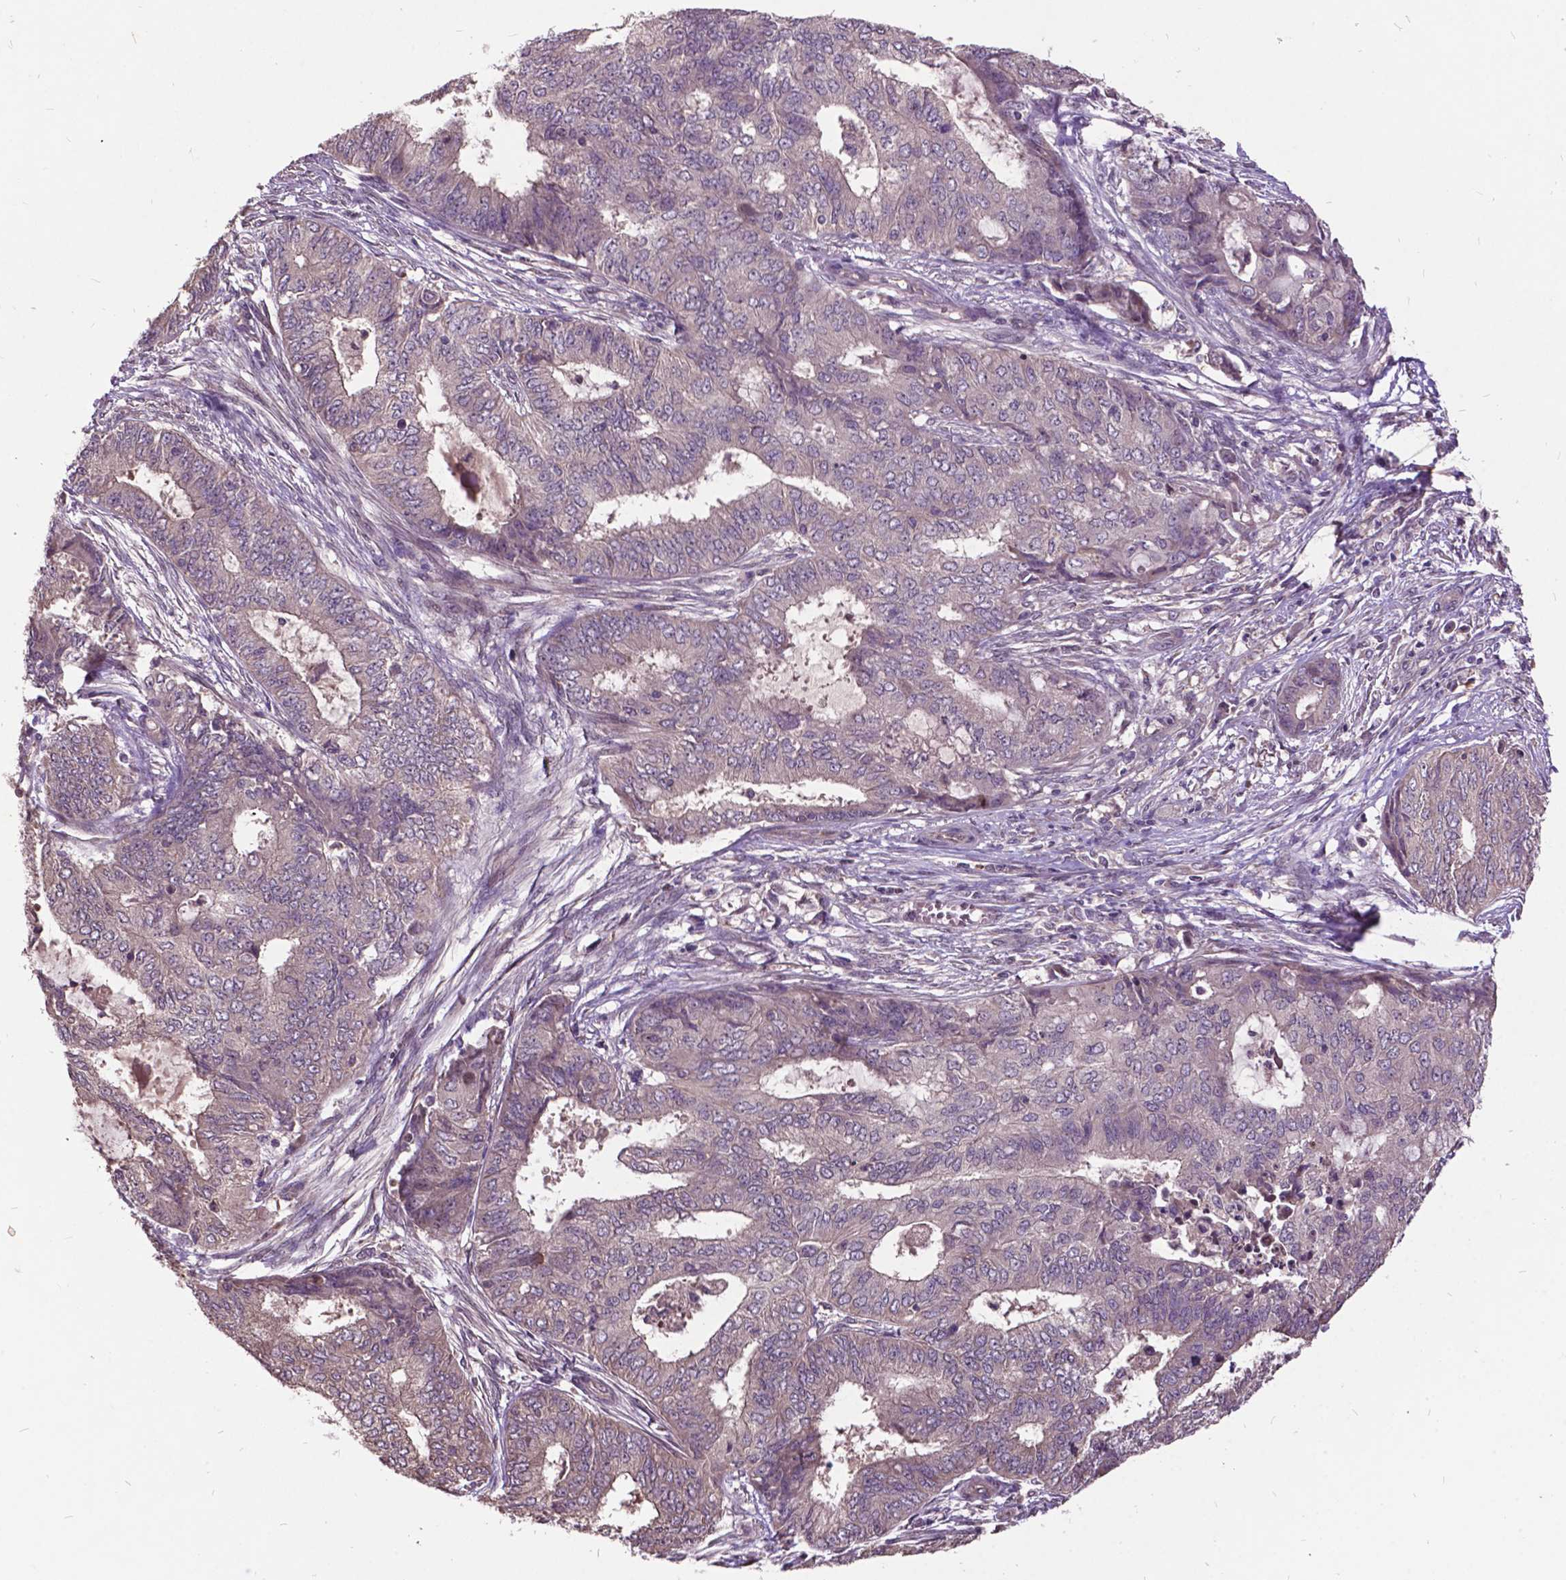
{"staining": {"intensity": "negative", "quantity": "none", "location": "none"}, "tissue": "endometrial cancer", "cell_type": "Tumor cells", "image_type": "cancer", "snomed": [{"axis": "morphology", "description": "Adenocarcinoma, NOS"}, {"axis": "topography", "description": "Endometrium"}], "caption": "Endometrial cancer stained for a protein using immunohistochemistry (IHC) reveals no expression tumor cells.", "gene": "AP1S3", "patient": {"sex": "female", "age": 62}}